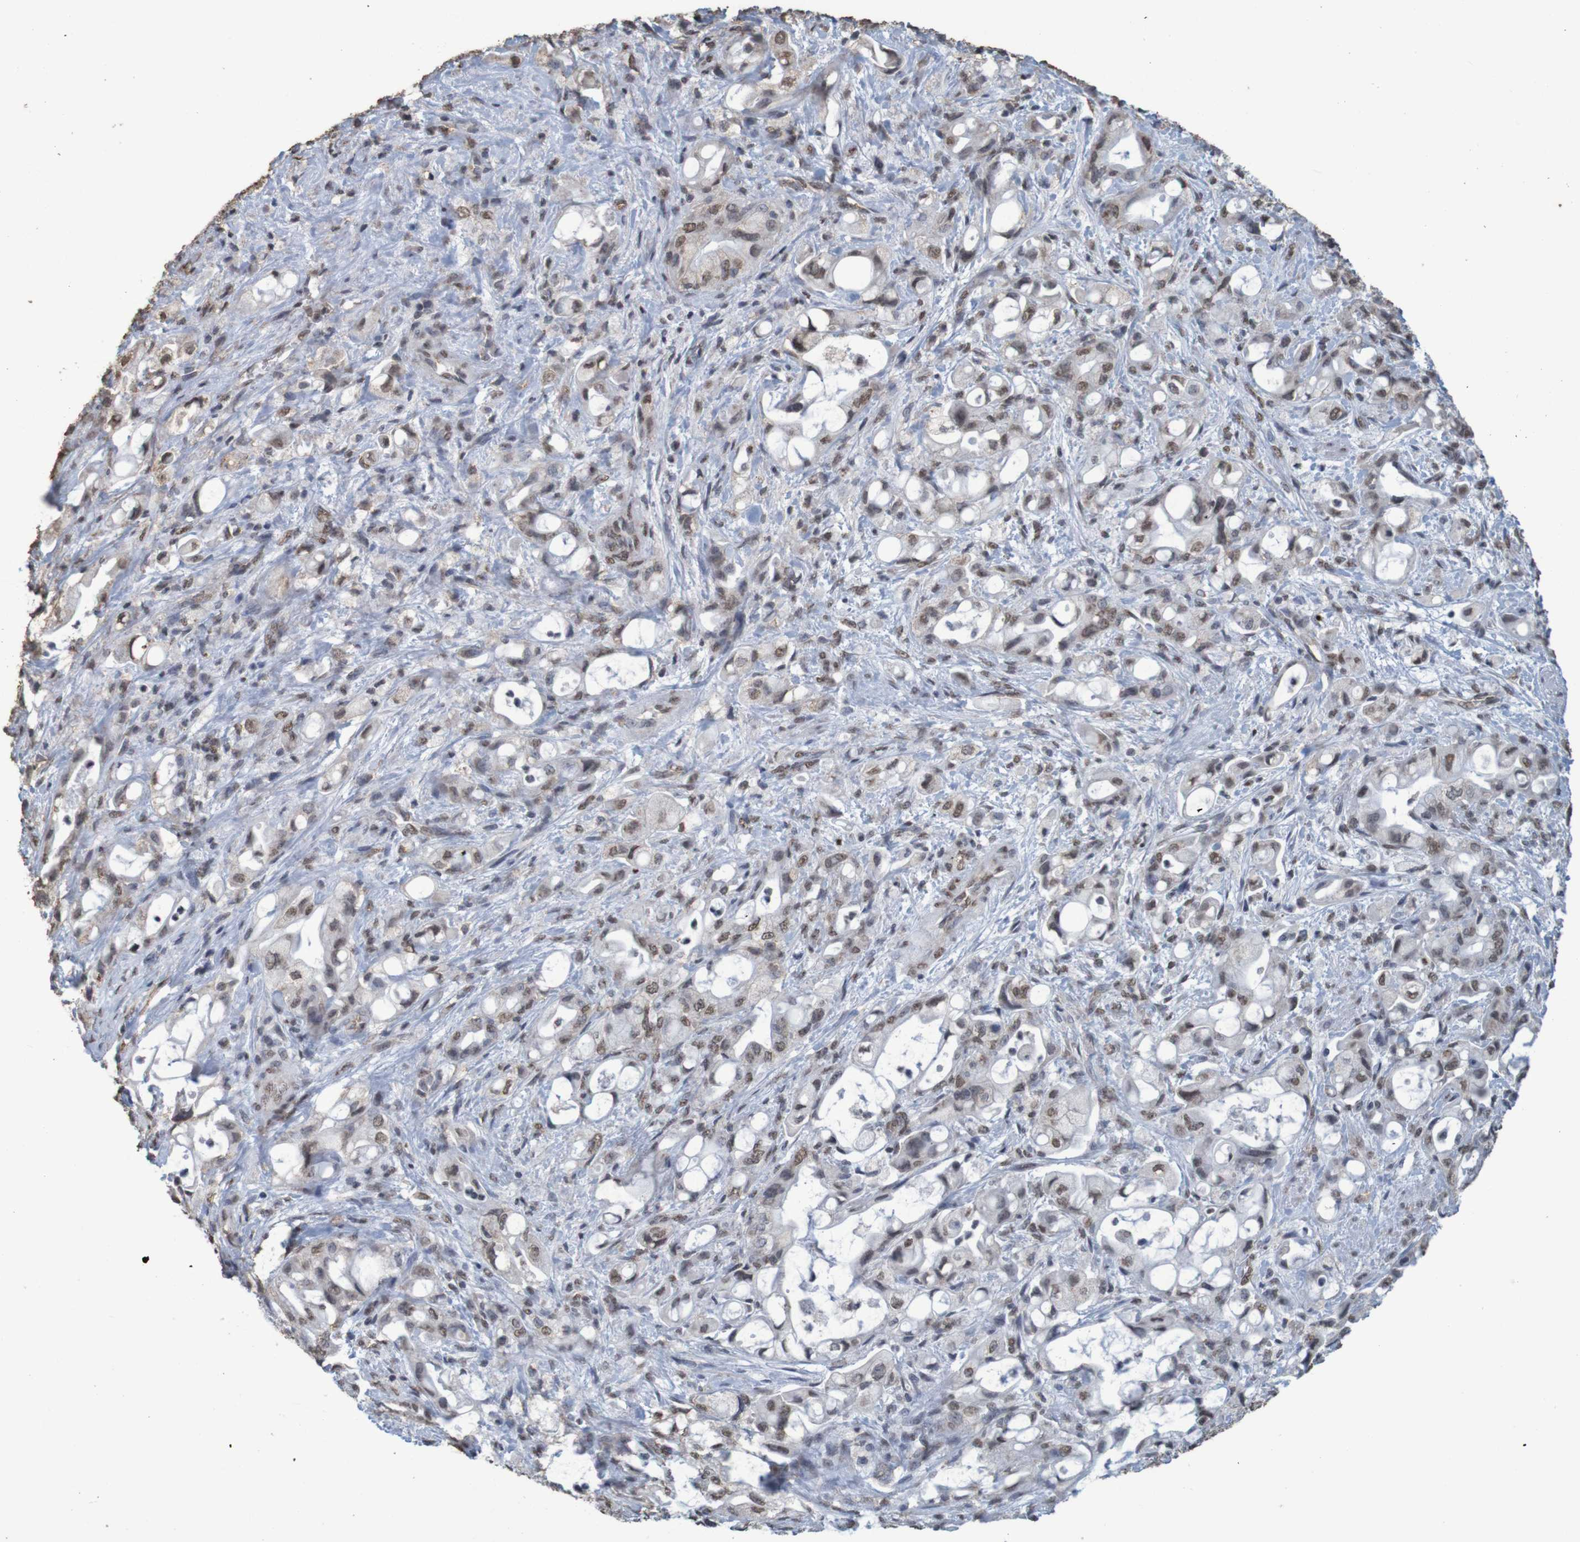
{"staining": {"intensity": "weak", "quantity": "25%-75%", "location": "nuclear"}, "tissue": "pancreatic cancer", "cell_type": "Tumor cells", "image_type": "cancer", "snomed": [{"axis": "morphology", "description": "Adenocarcinoma, NOS"}, {"axis": "topography", "description": "Pancreas"}], "caption": "Immunohistochemical staining of pancreatic cancer (adenocarcinoma) exhibits low levels of weak nuclear positivity in approximately 25%-75% of tumor cells. (Stains: DAB in brown, nuclei in blue, Microscopy: brightfield microscopy at high magnification).", "gene": "GFI1", "patient": {"sex": "male", "age": 79}}